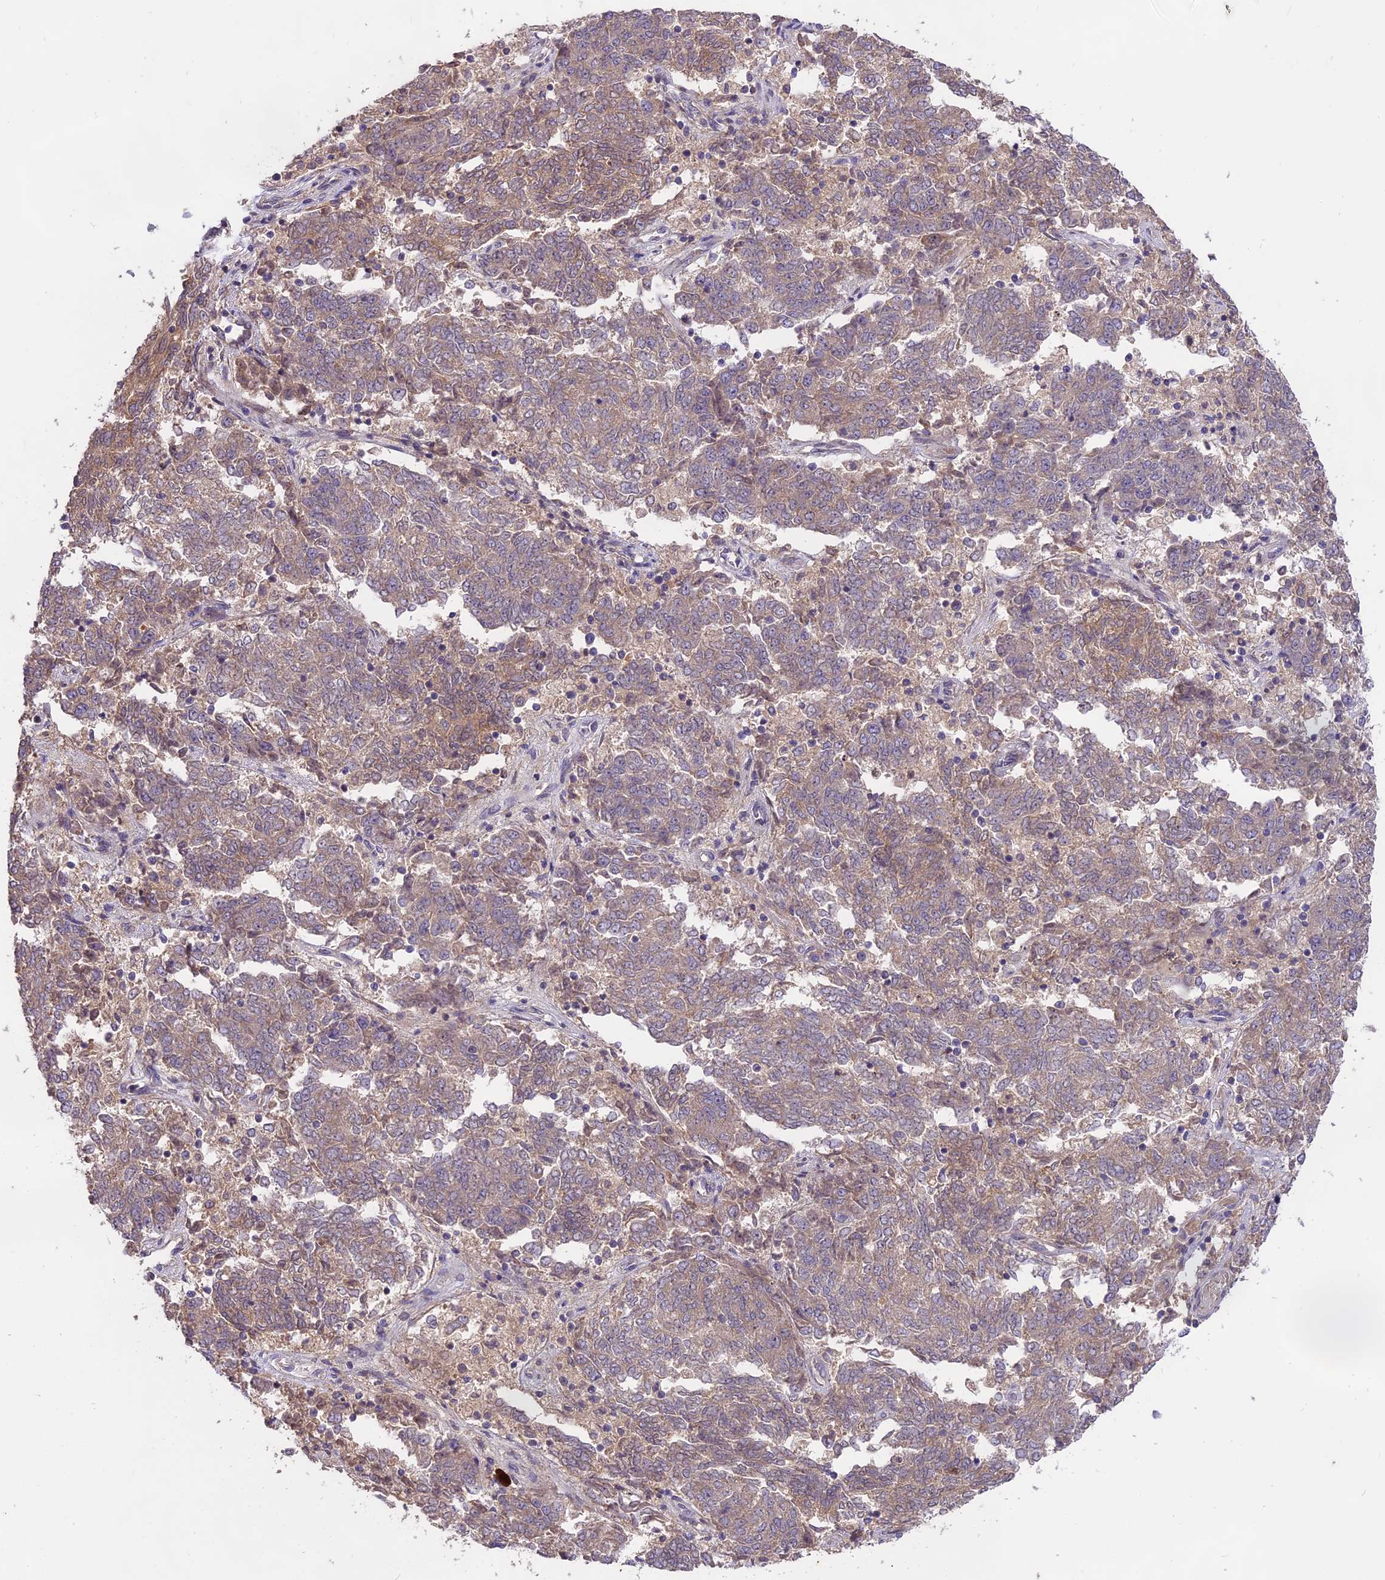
{"staining": {"intensity": "weak", "quantity": "25%-75%", "location": "cytoplasmic/membranous"}, "tissue": "endometrial cancer", "cell_type": "Tumor cells", "image_type": "cancer", "snomed": [{"axis": "morphology", "description": "Adenocarcinoma, NOS"}, {"axis": "topography", "description": "Endometrium"}], "caption": "Endometrial adenocarcinoma was stained to show a protein in brown. There is low levels of weak cytoplasmic/membranous staining in approximately 25%-75% of tumor cells.", "gene": "MEMO1", "patient": {"sex": "female", "age": 80}}